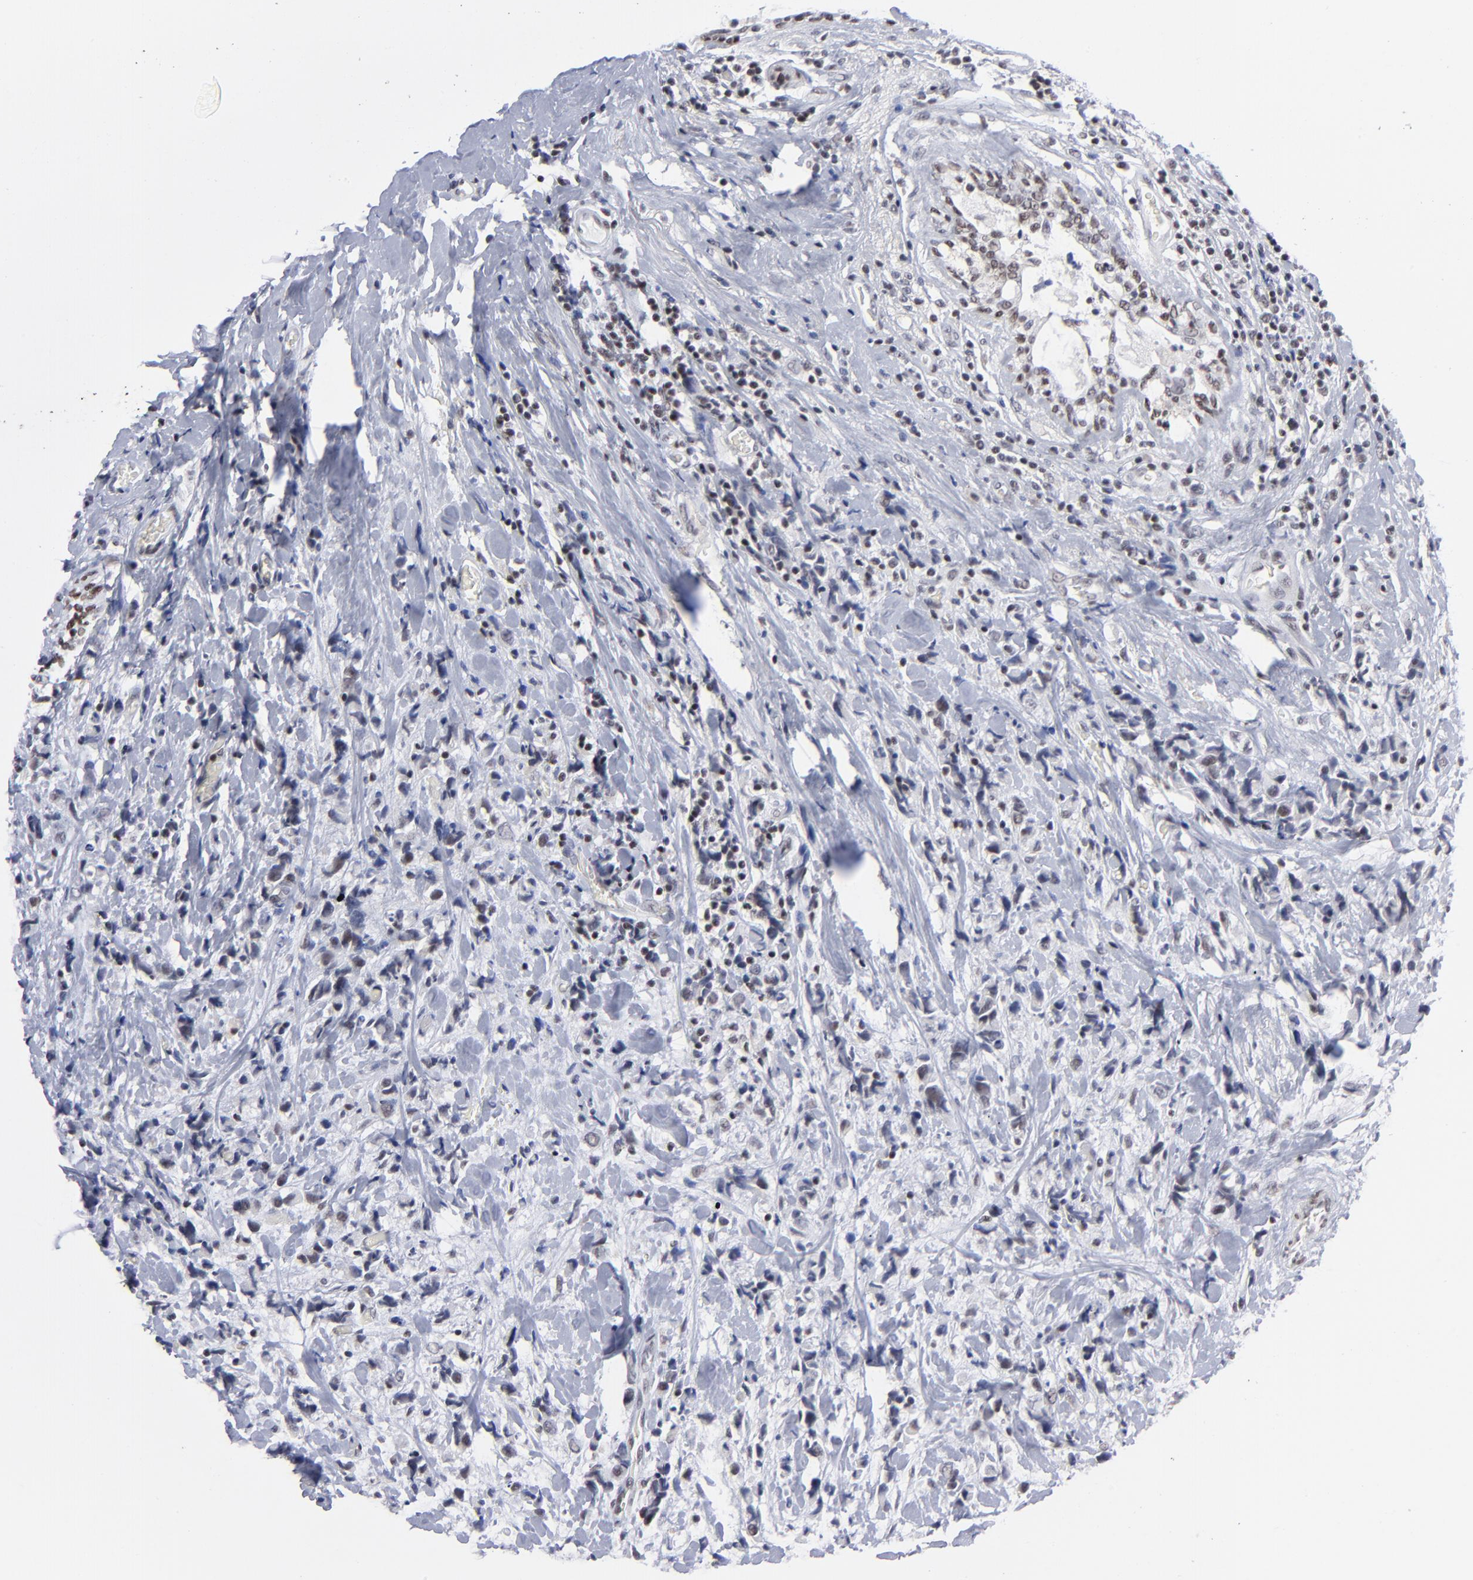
{"staining": {"intensity": "weak", "quantity": "25%-75%", "location": "nuclear"}, "tissue": "breast cancer", "cell_type": "Tumor cells", "image_type": "cancer", "snomed": [{"axis": "morphology", "description": "Lobular carcinoma"}, {"axis": "topography", "description": "Breast"}], "caption": "Immunohistochemistry staining of lobular carcinoma (breast), which displays low levels of weak nuclear staining in about 25%-75% of tumor cells indicating weak nuclear protein positivity. The staining was performed using DAB (3,3'-diaminobenzidine) (brown) for protein detection and nuclei were counterstained in hematoxylin (blue).", "gene": "SP2", "patient": {"sex": "female", "age": 57}}